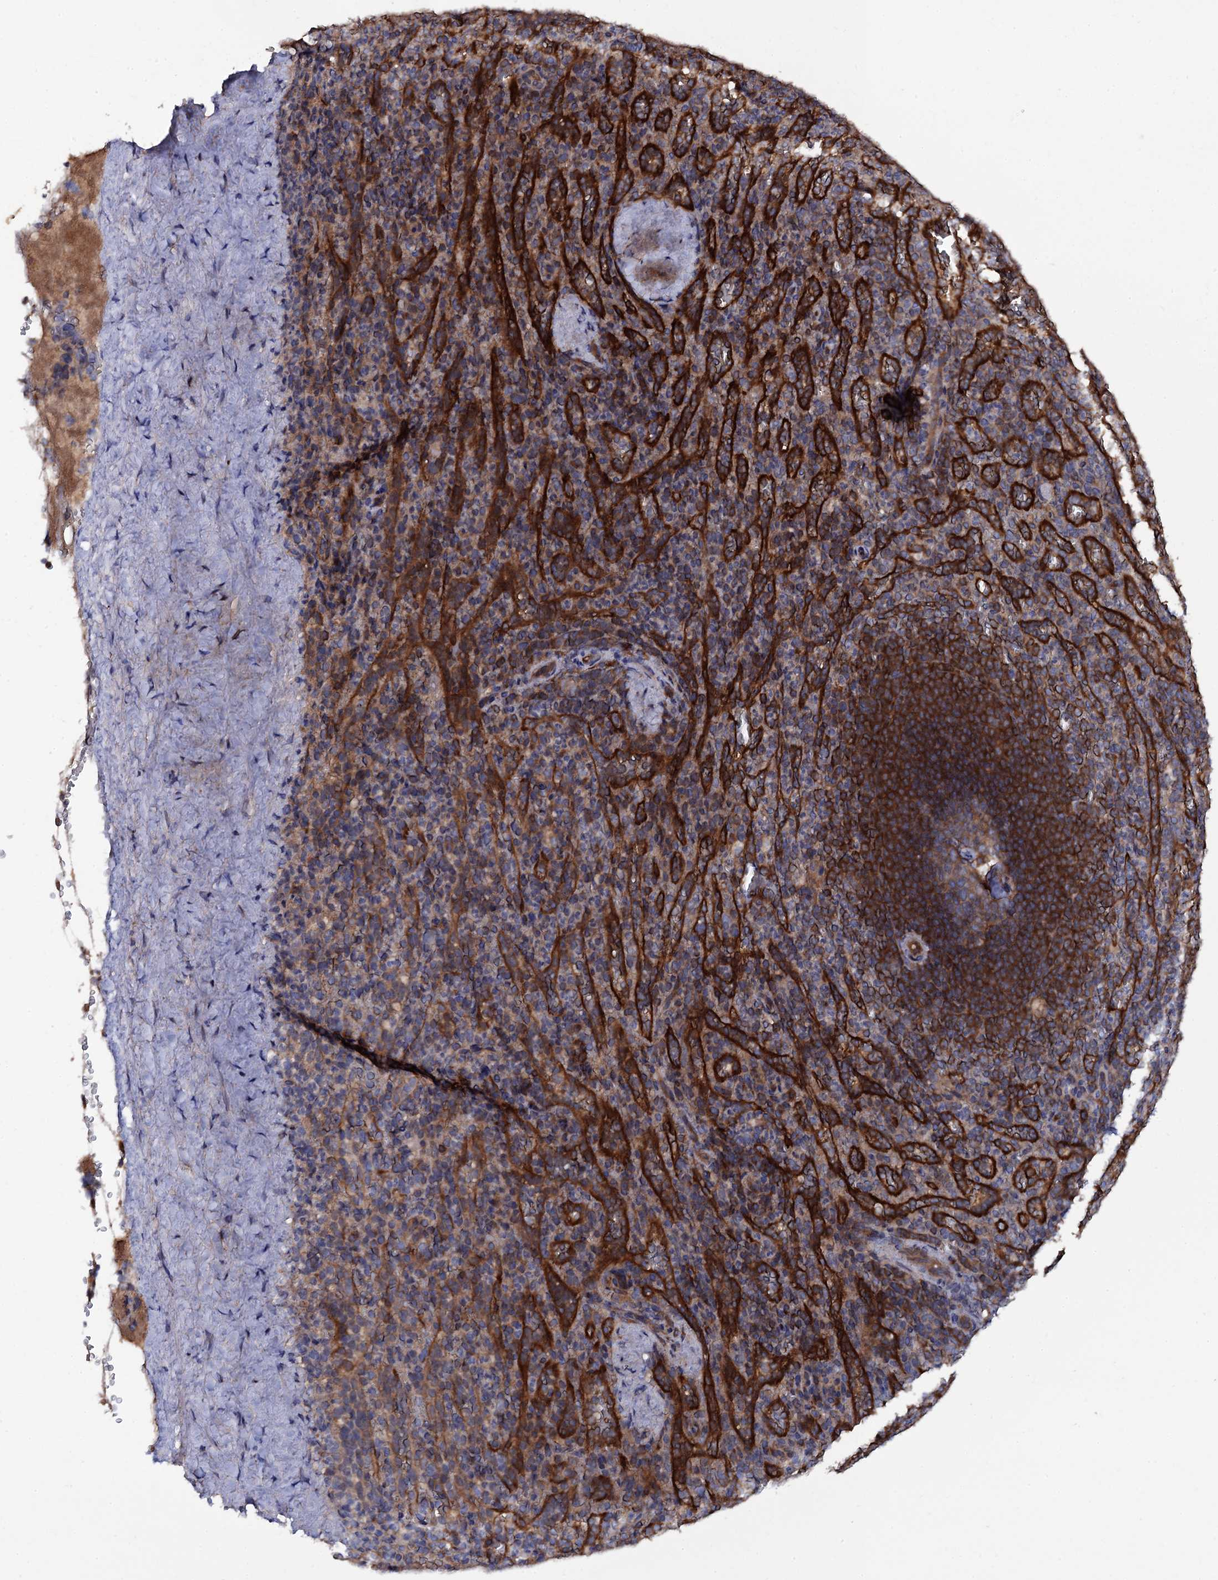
{"staining": {"intensity": "moderate", "quantity": "<25%", "location": "cytoplasmic/membranous"}, "tissue": "spleen", "cell_type": "Cells in red pulp", "image_type": "normal", "snomed": [{"axis": "morphology", "description": "Normal tissue, NOS"}, {"axis": "topography", "description": "Spleen"}], "caption": "The photomicrograph reveals immunohistochemical staining of normal spleen. There is moderate cytoplasmic/membranous expression is present in about <25% of cells in red pulp. The staining was performed using DAB (3,3'-diaminobenzidine) to visualize the protein expression in brown, while the nuclei were stained in blue with hematoxylin (Magnification: 20x).", "gene": "TTC23", "patient": {"sex": "female", "age": 21}}